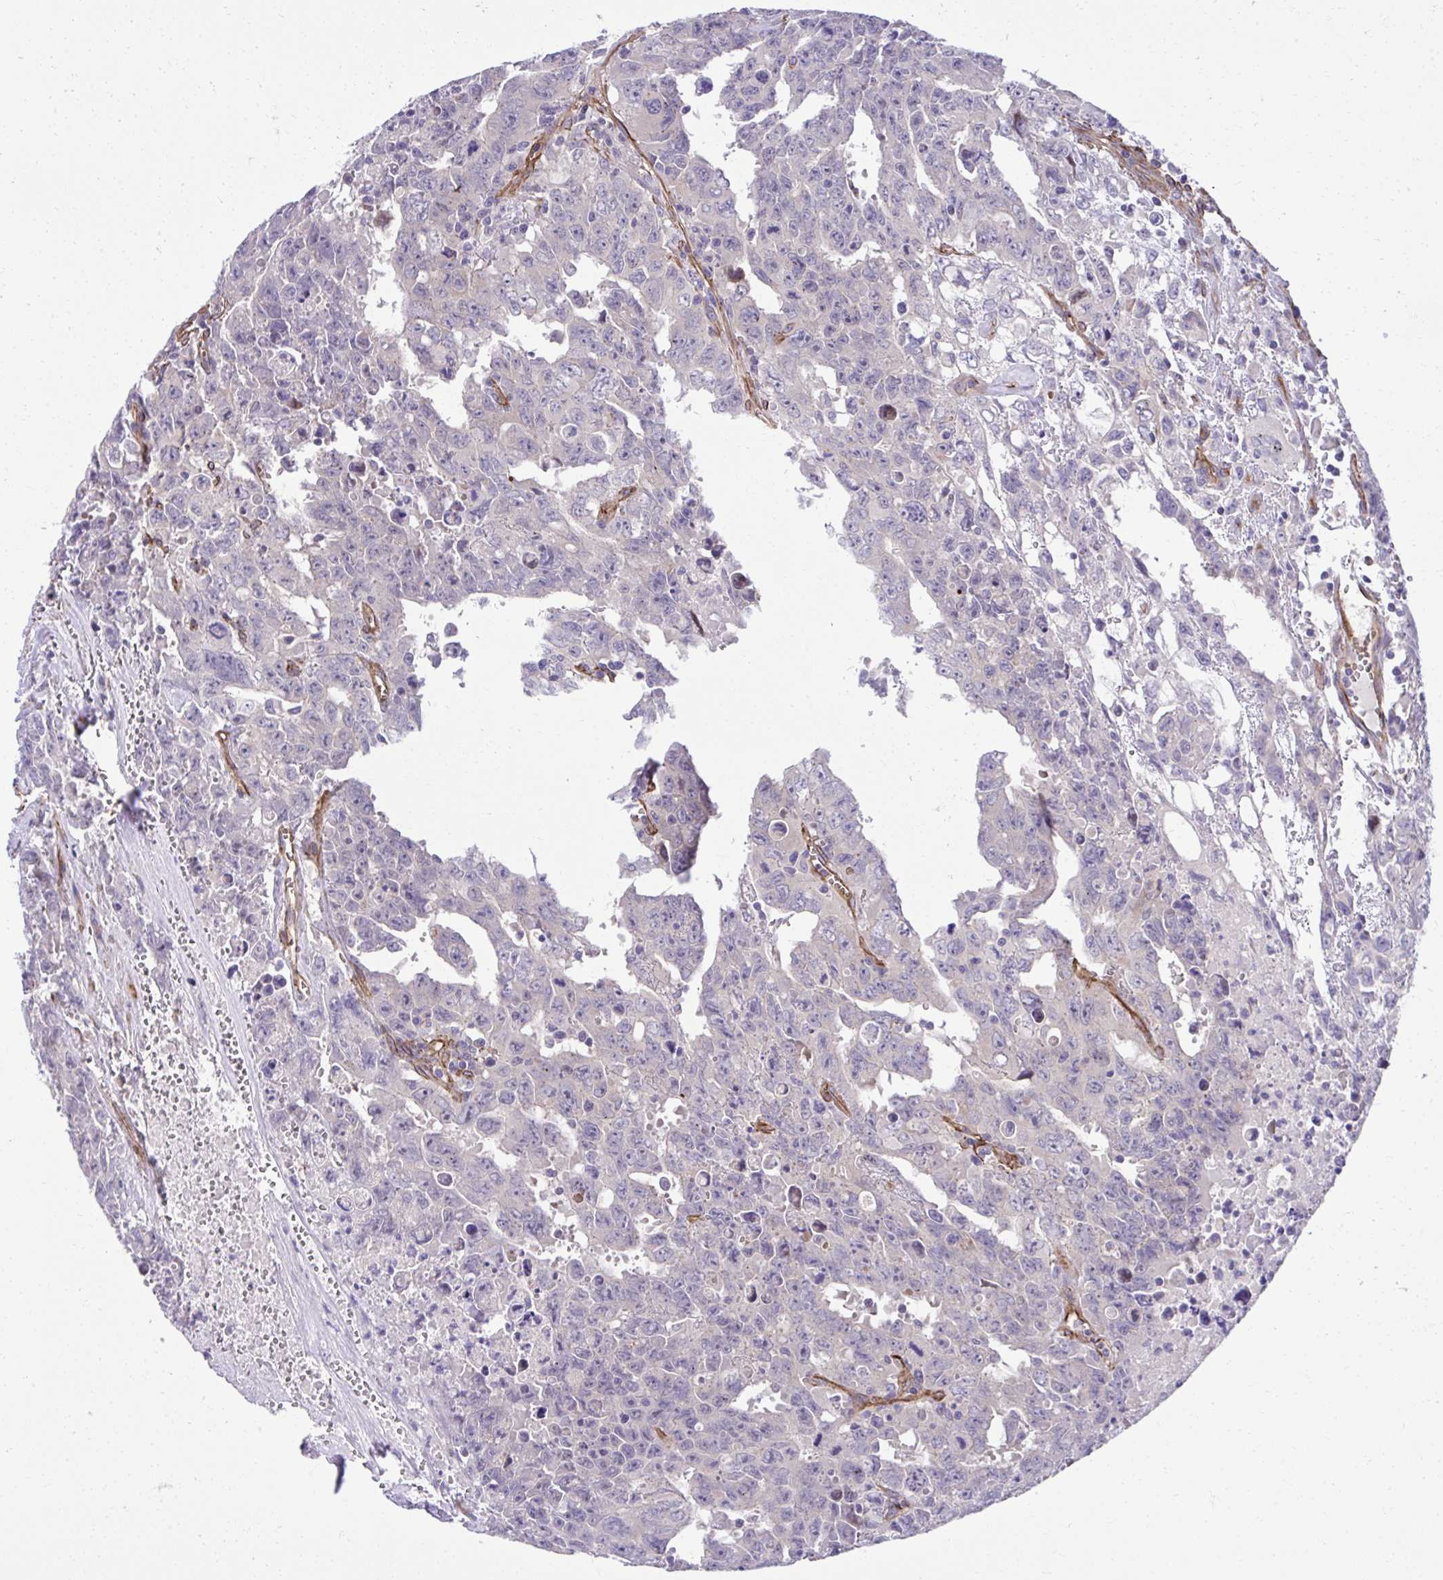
{"staining": {"intensity": "negative", "quantity": "none", "location": "none"}, "tissue": "testis cancer", "cell_type": "Tumor cells", "image_type": "cancer", "snomed": [{"axis": "morphology", "description": "Carcinoma, Embryonal, NOS"}, {"axis": "topography", "description": "Testis"}], "caption": "Immunohistochemical staining of embryonal carcinoma (testis) reveals no significant staining in tumor cells.", "gene": "TRIM52", "patient": {"sex": "male", "age": 24}}